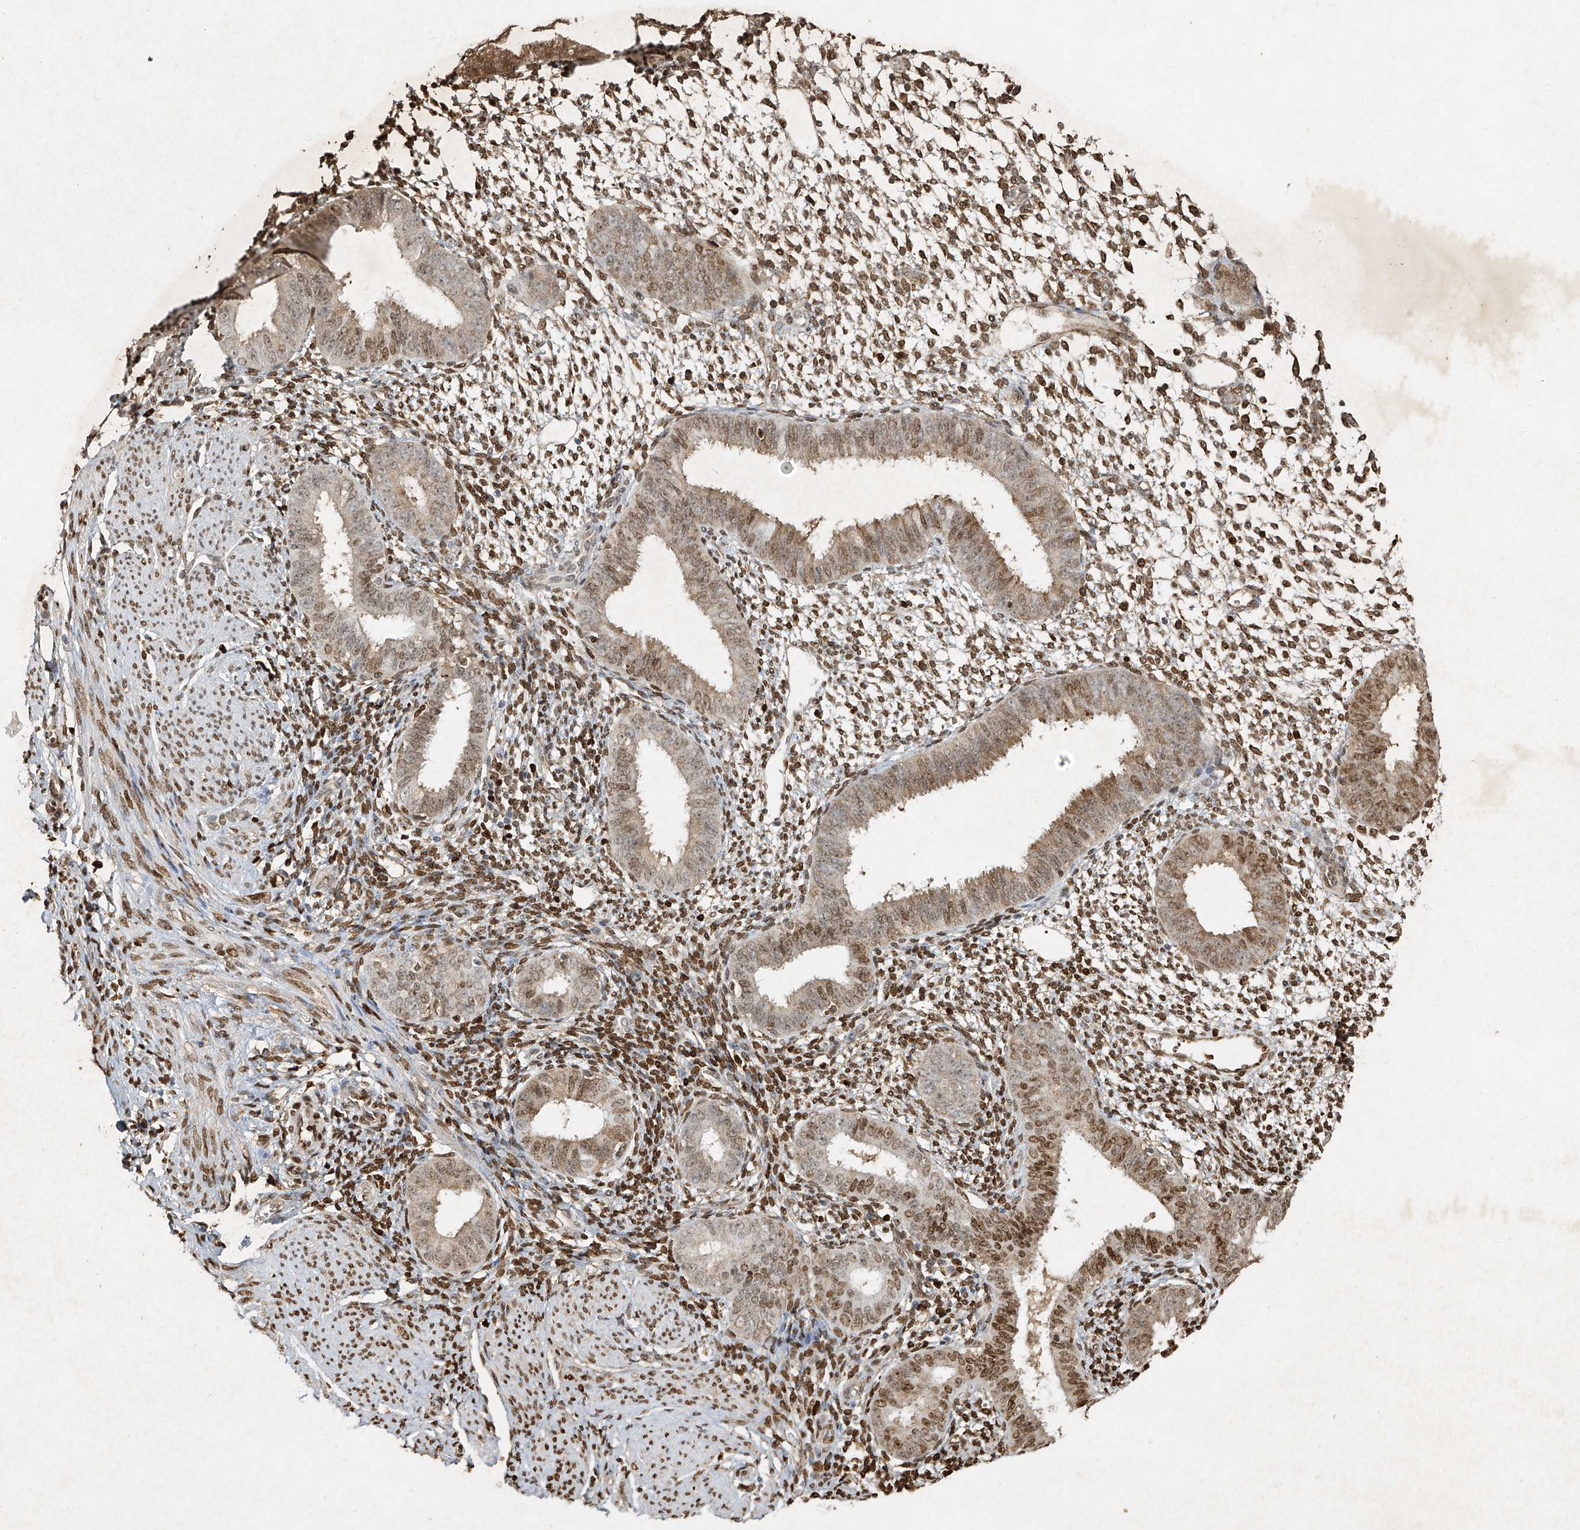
{"staining": {"intensity": "strong", "quantity": ">75%", "location": "nuclear"}, "tissue": "endometrium", "cell_type": "Cells in endometrial stroma", "image_type": "normal", "snomed": [{"axis": "morphology", "description": "Normal tissue, NOS"}, {"axis": "topography", "description": "Uterus"}, {"axis": "topography", "description": "Endometrium"}], "caption": "Endometrium stained with immunohistochemistry reveals strong nuclear expression in approximately >75% of cells in endometrial stroma.", "gene": "ATRIP", "patient": {"sex": "female", "age": 48}}